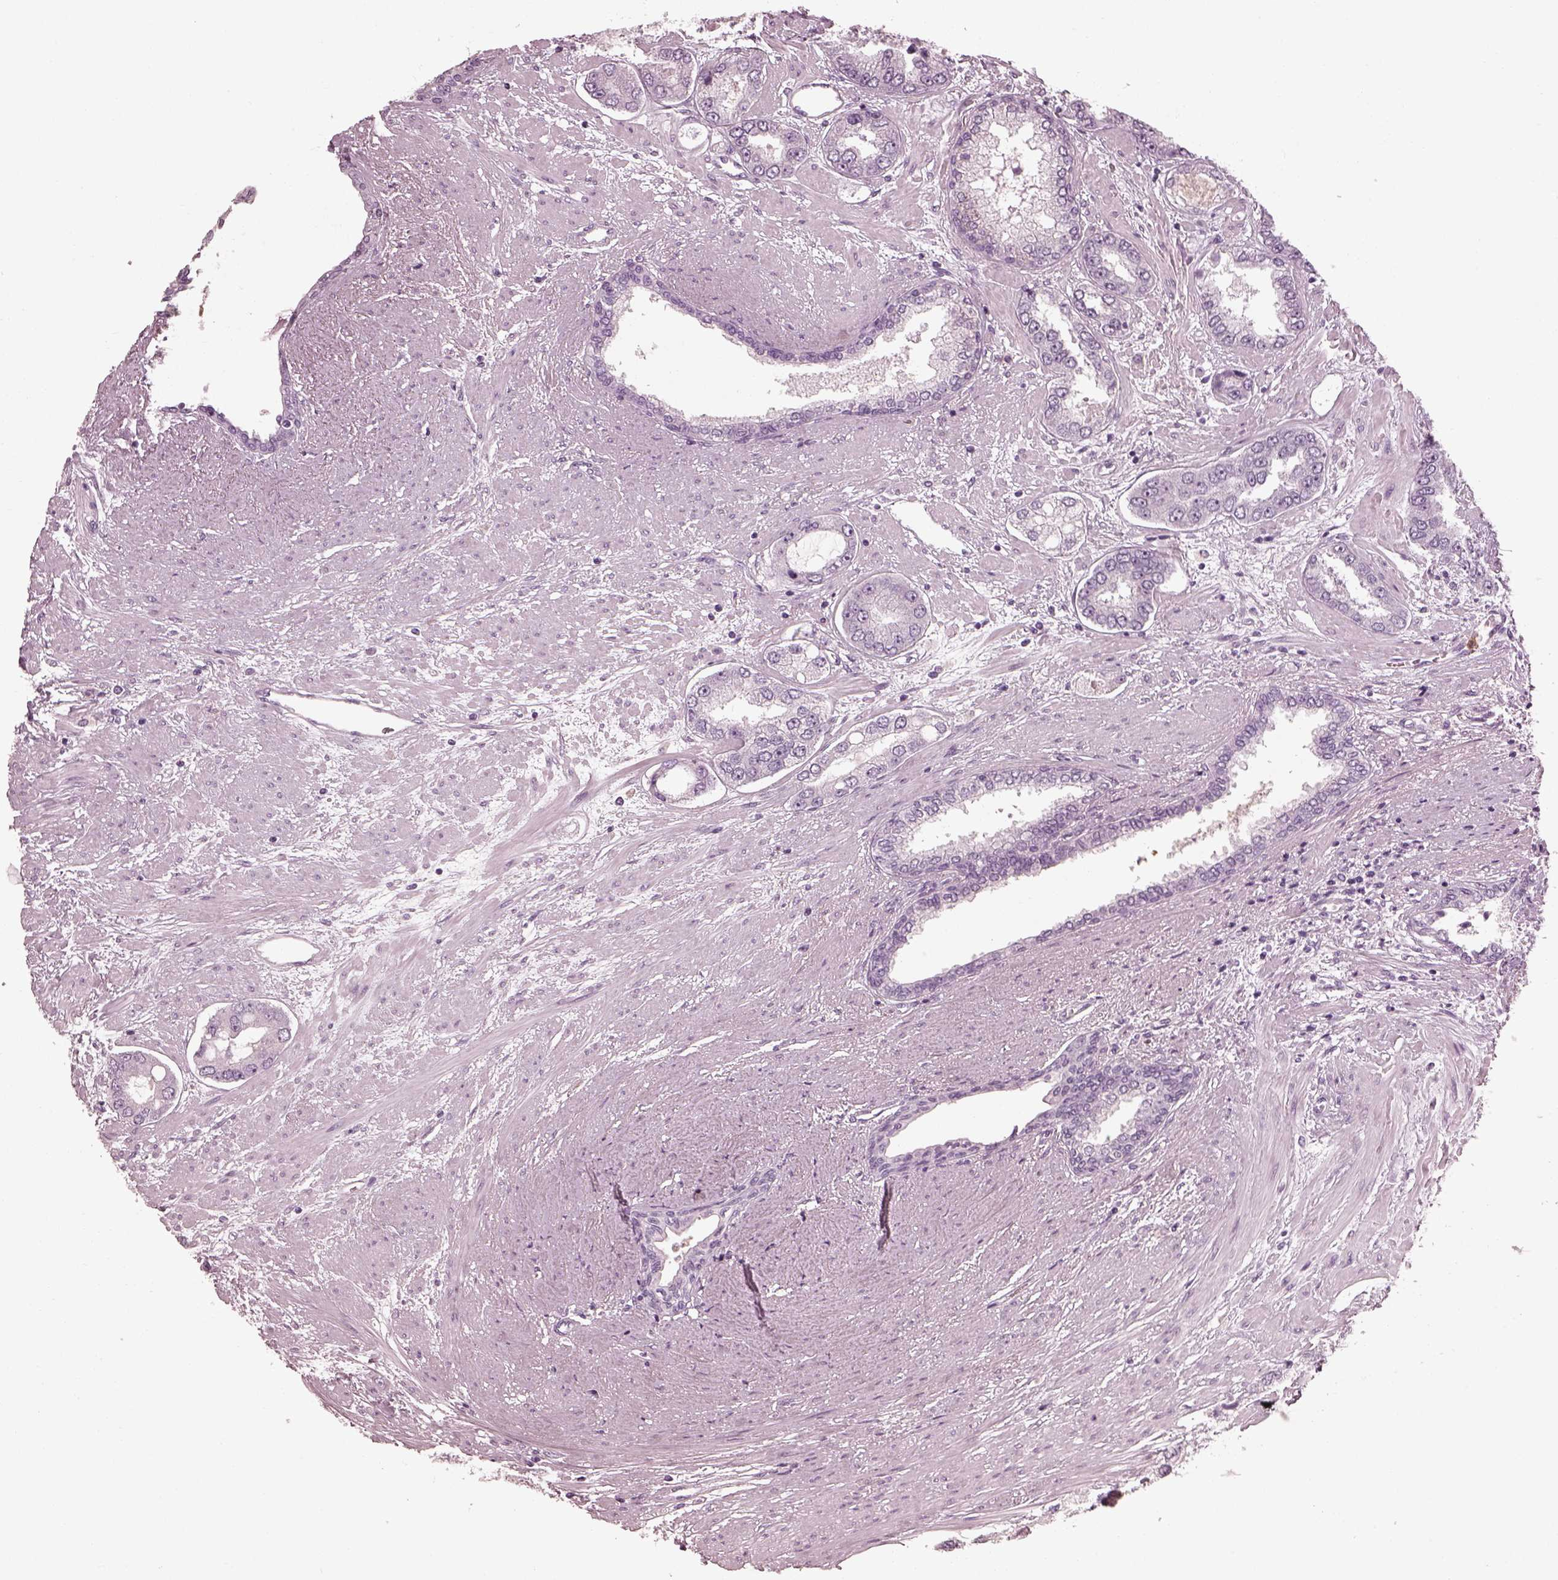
{"staining": {"intensity": "negative", "quantity": "none", "location": "none"}, "tissue": "prostate cancer", "cell_type": "Tumor cells", "image_type": "cancer", "snomed": [{"axis": "morphology", "description": "Adenocarcinoma, Low grade"}, {"axis": "topography", "description": "Prostate"}], "caption": "DAB immunohistochemical staining of human prostate cancer (low-grade adenocarcinoma) shows no significant expression in tumor cells.", "gene": "FUT4", "patient": {"sex": "male", "age": 60}}